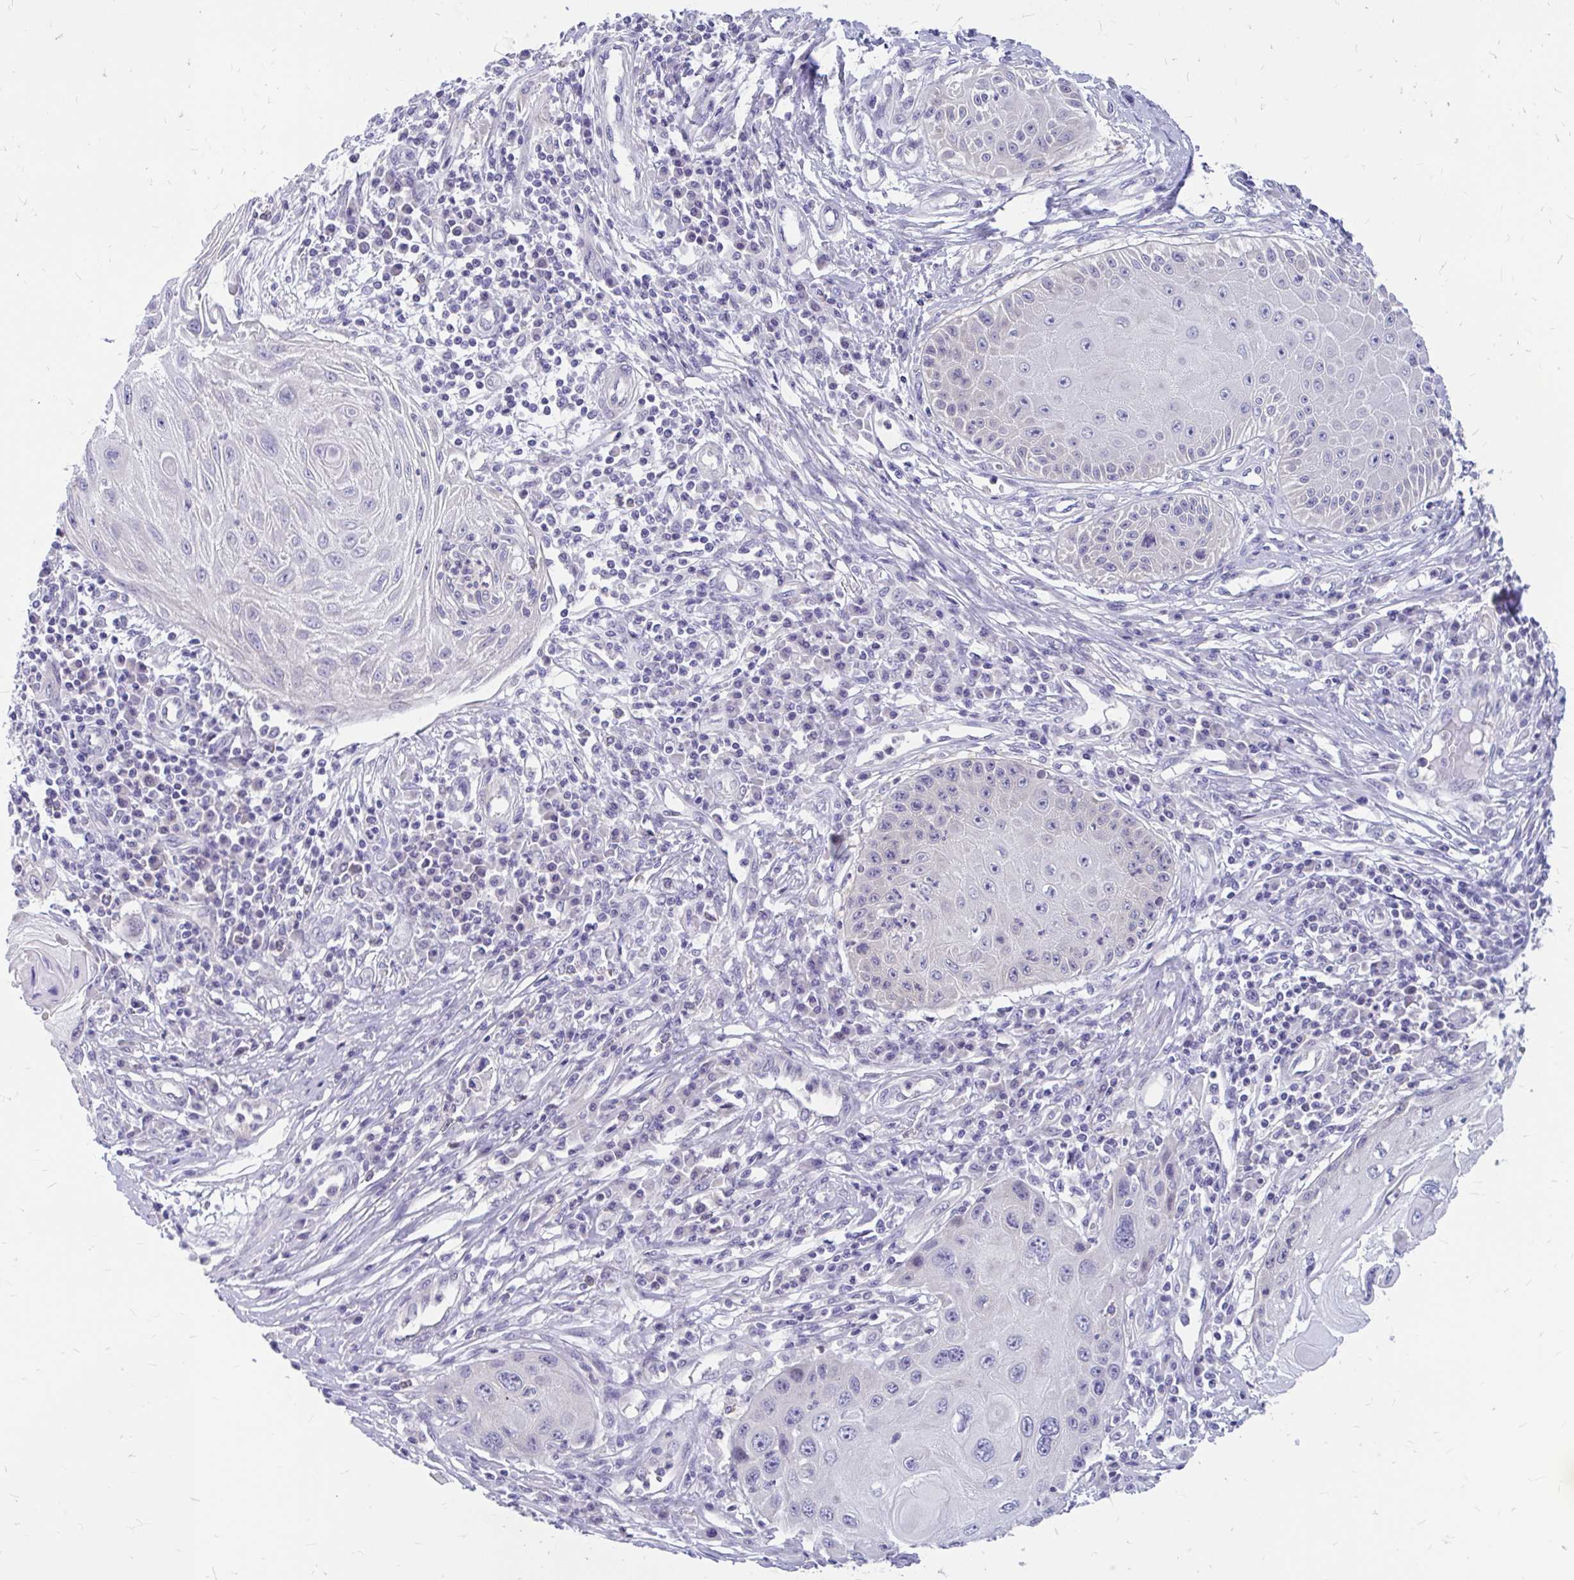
{"staining": {"intensity": "negative", "quantity": "none", "location": "none"}, "tissue": "skin cancer", "cell_type": "Tumor cells", "image_type": "cancer", "snomed": [{"axis": "morphology", "description": "Squamous cell carcinoma, NOS"}, {"axis": "topography", "description": "Skin"}, {"axis": "topography", "description": "Vulva"}], "caption": "A high-resolution image shows immunohistochemistry (IHC) staining of skin cancer (squamous cell carcinoma), which exhibits no significant expression in tumor cells. (Immunohistochemistry, brightfield microscopy, high magnification).", "gene": "MAP1LC3A", "patient": {"sex": "female", "age": 44}}